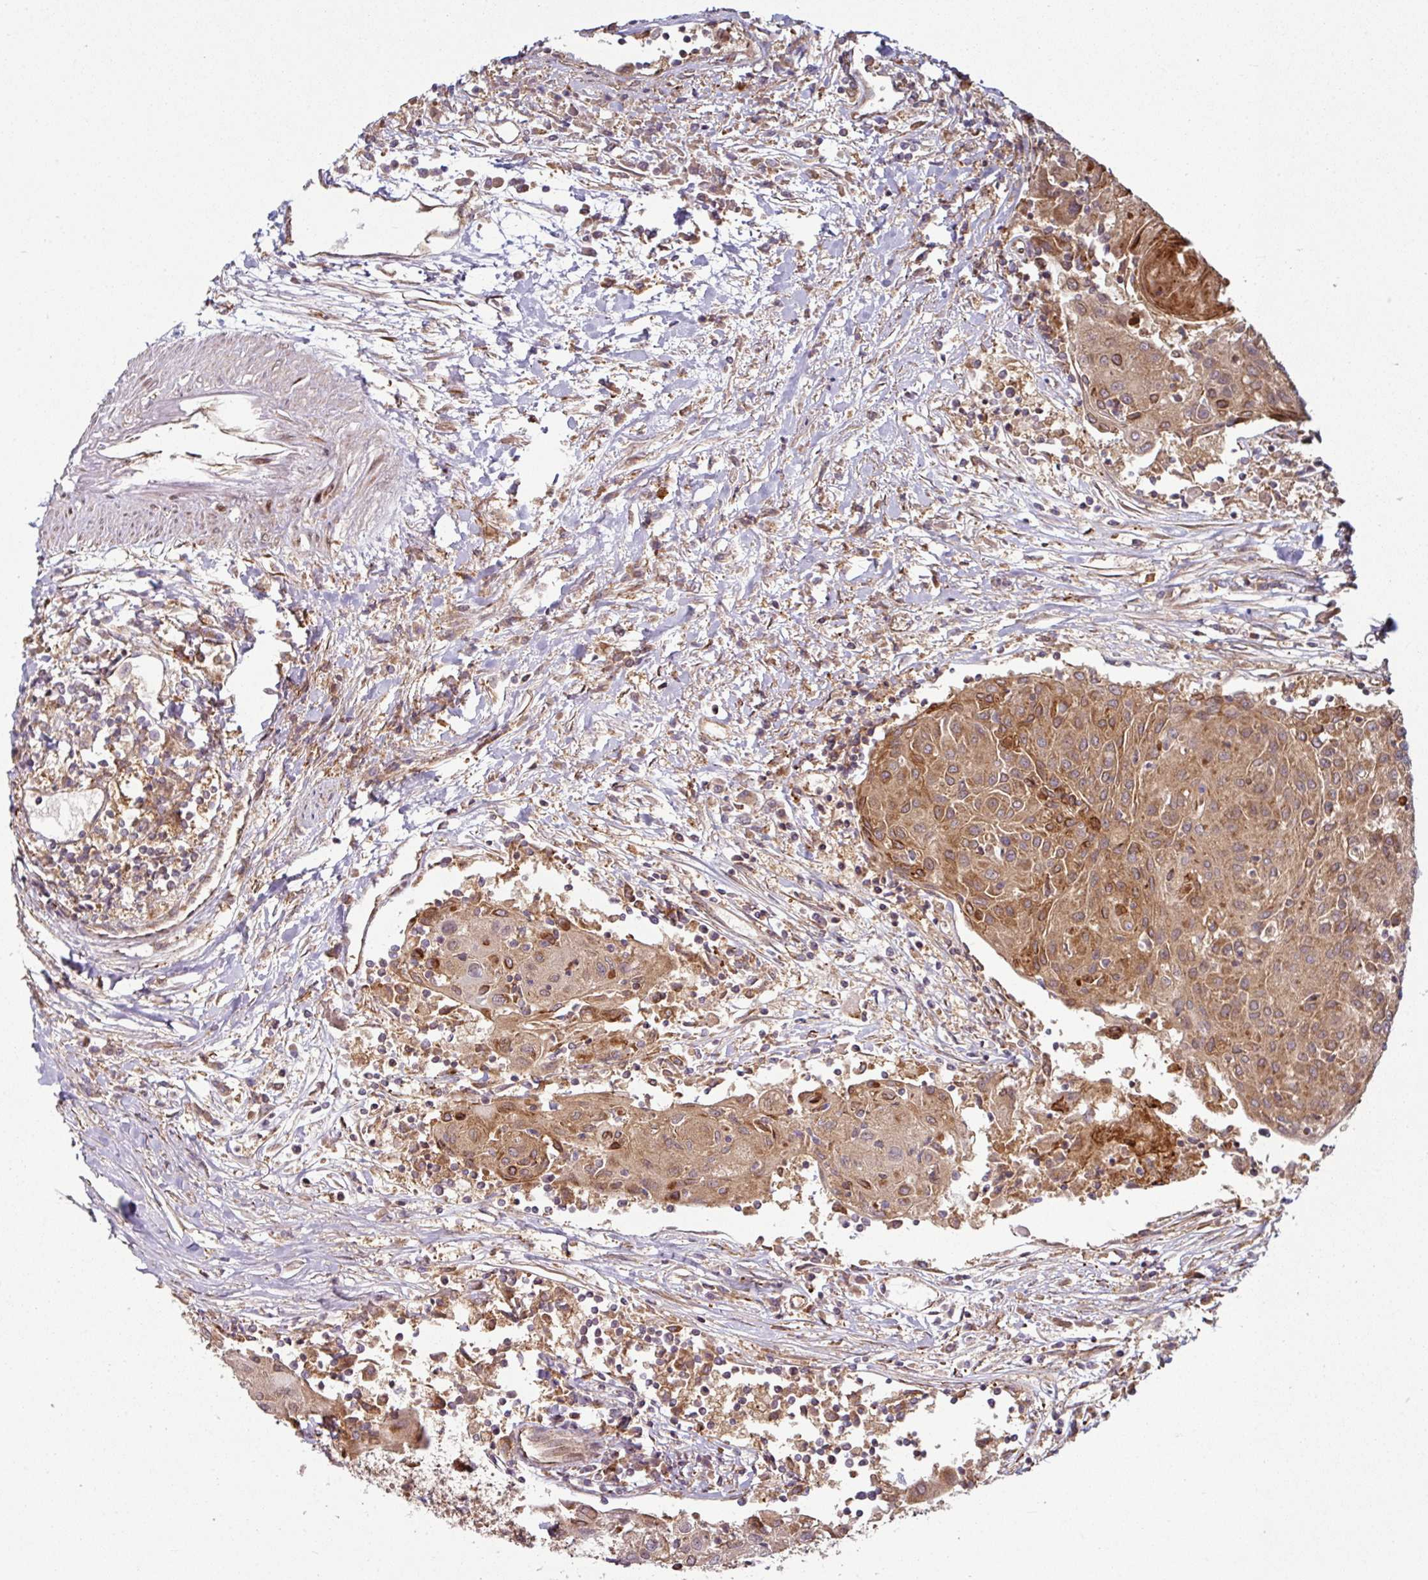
{"staining": {"intensity": "moderate", "quantity": ">75%", "location": "cytoplasmic/membranous"}, "tissue": "urothelial cancer", "cell_type": "Tumor cells", "image_type": "cancer", "snomed": [{"axis": "morphology", "description": "Urothelial carcinoma, High grade"}, {"axis": "topography", "description": "Urinary bladder"}], "caption": "Immunohistochemical staining of human urothelial carcinoma (high-grade) displays medium levels of moderate cytoplasmic/membranous protein staining in about >75% of tumor cells.", "gene": "RAB5A", "patient": {"sex": "female", "age": 85}}